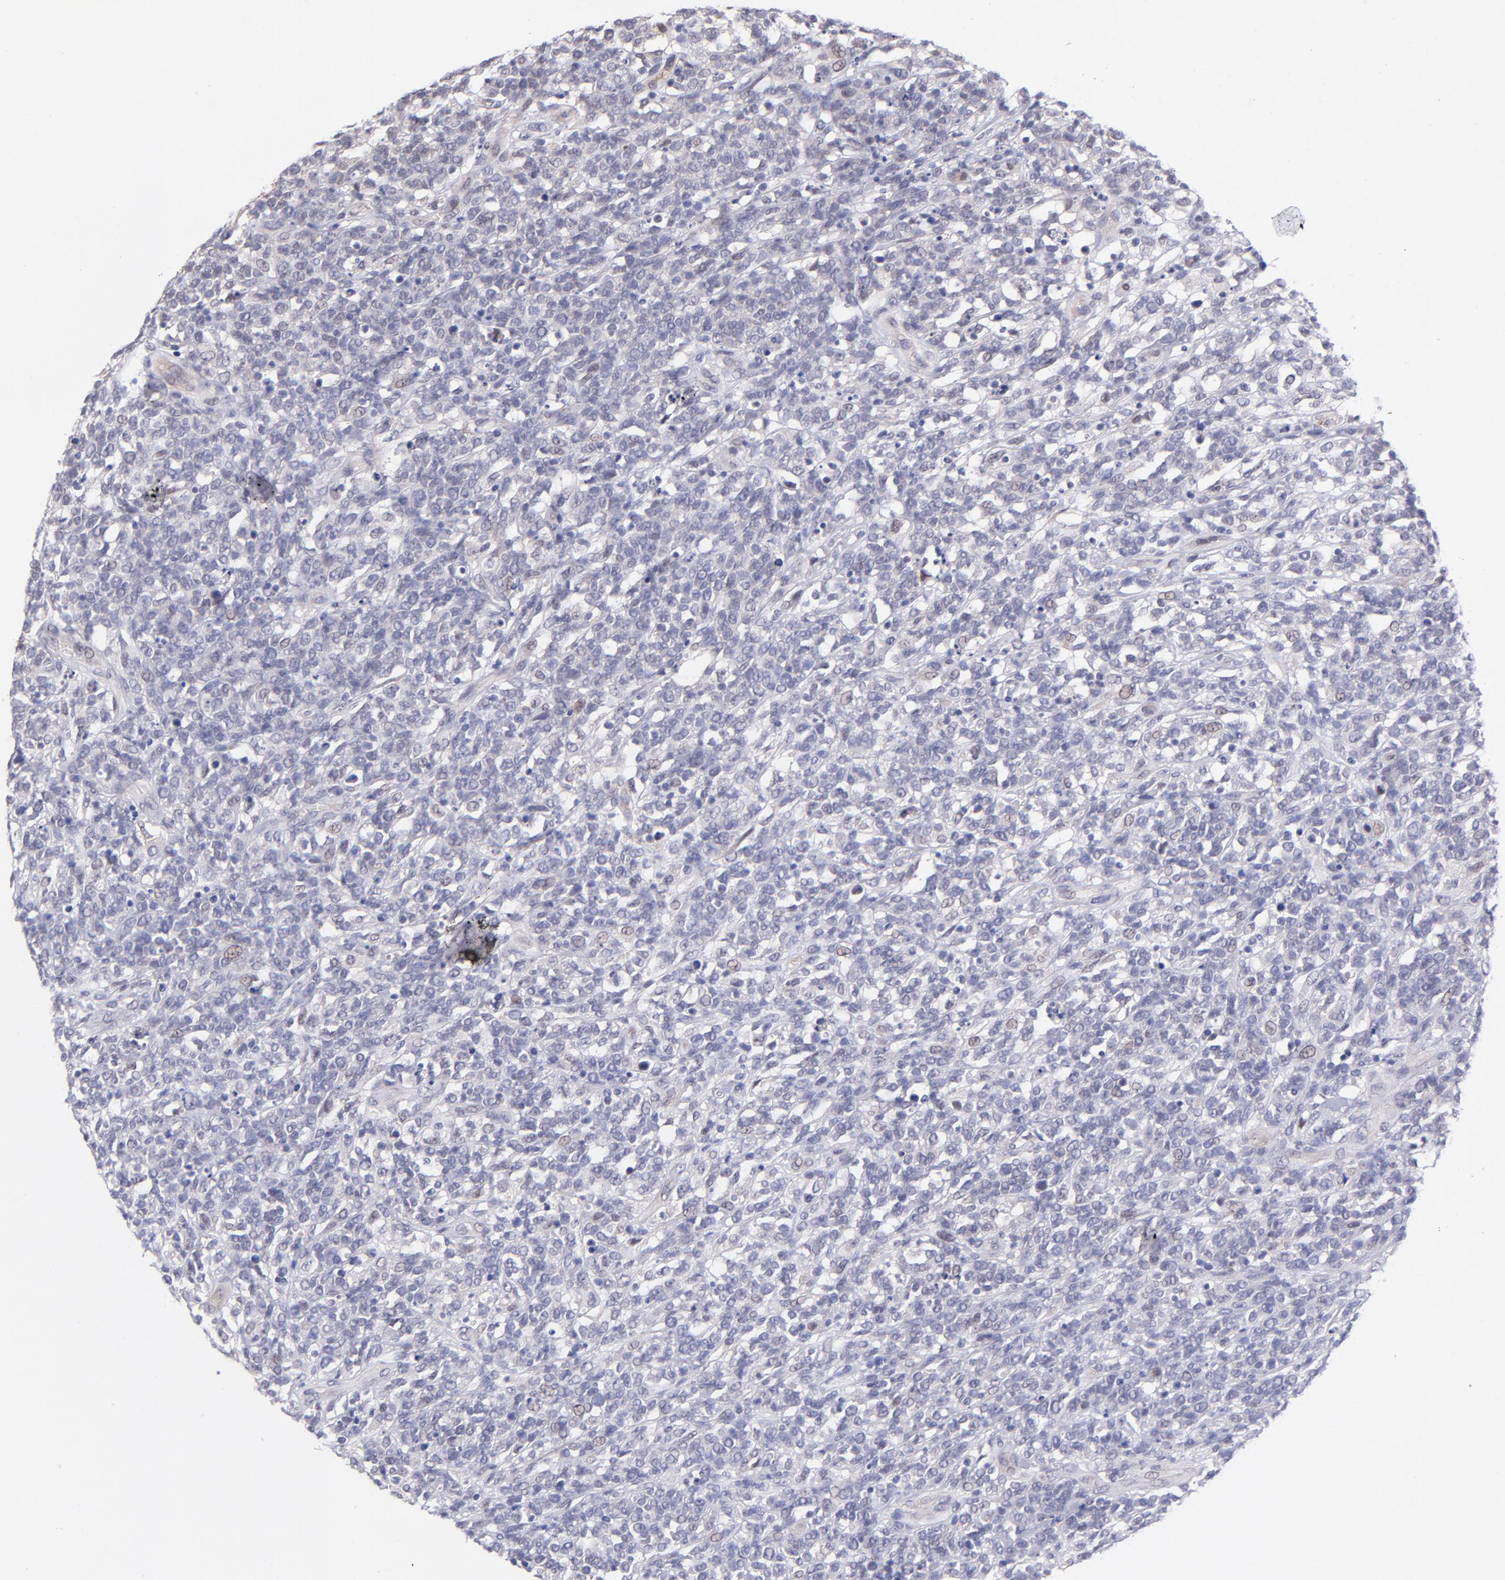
{"staining": {"intensity": "negative", "quantity": "none", "location": "none"}, "tissue": "lymphoma", "cell_type": "Tumor cells", "image_type": "cancer", "snomed": [{"axis": "morphology", "description": "Malignant lymphoma, non-Hodgkin's type, High grade"}, {"axis": "topography", "description": "Lymph node"}], "caption": "There is no significant positivity in tumor cells of lymphoma.", "gene": "SOX6", "patient": {"sex": "female", "age": 73}}